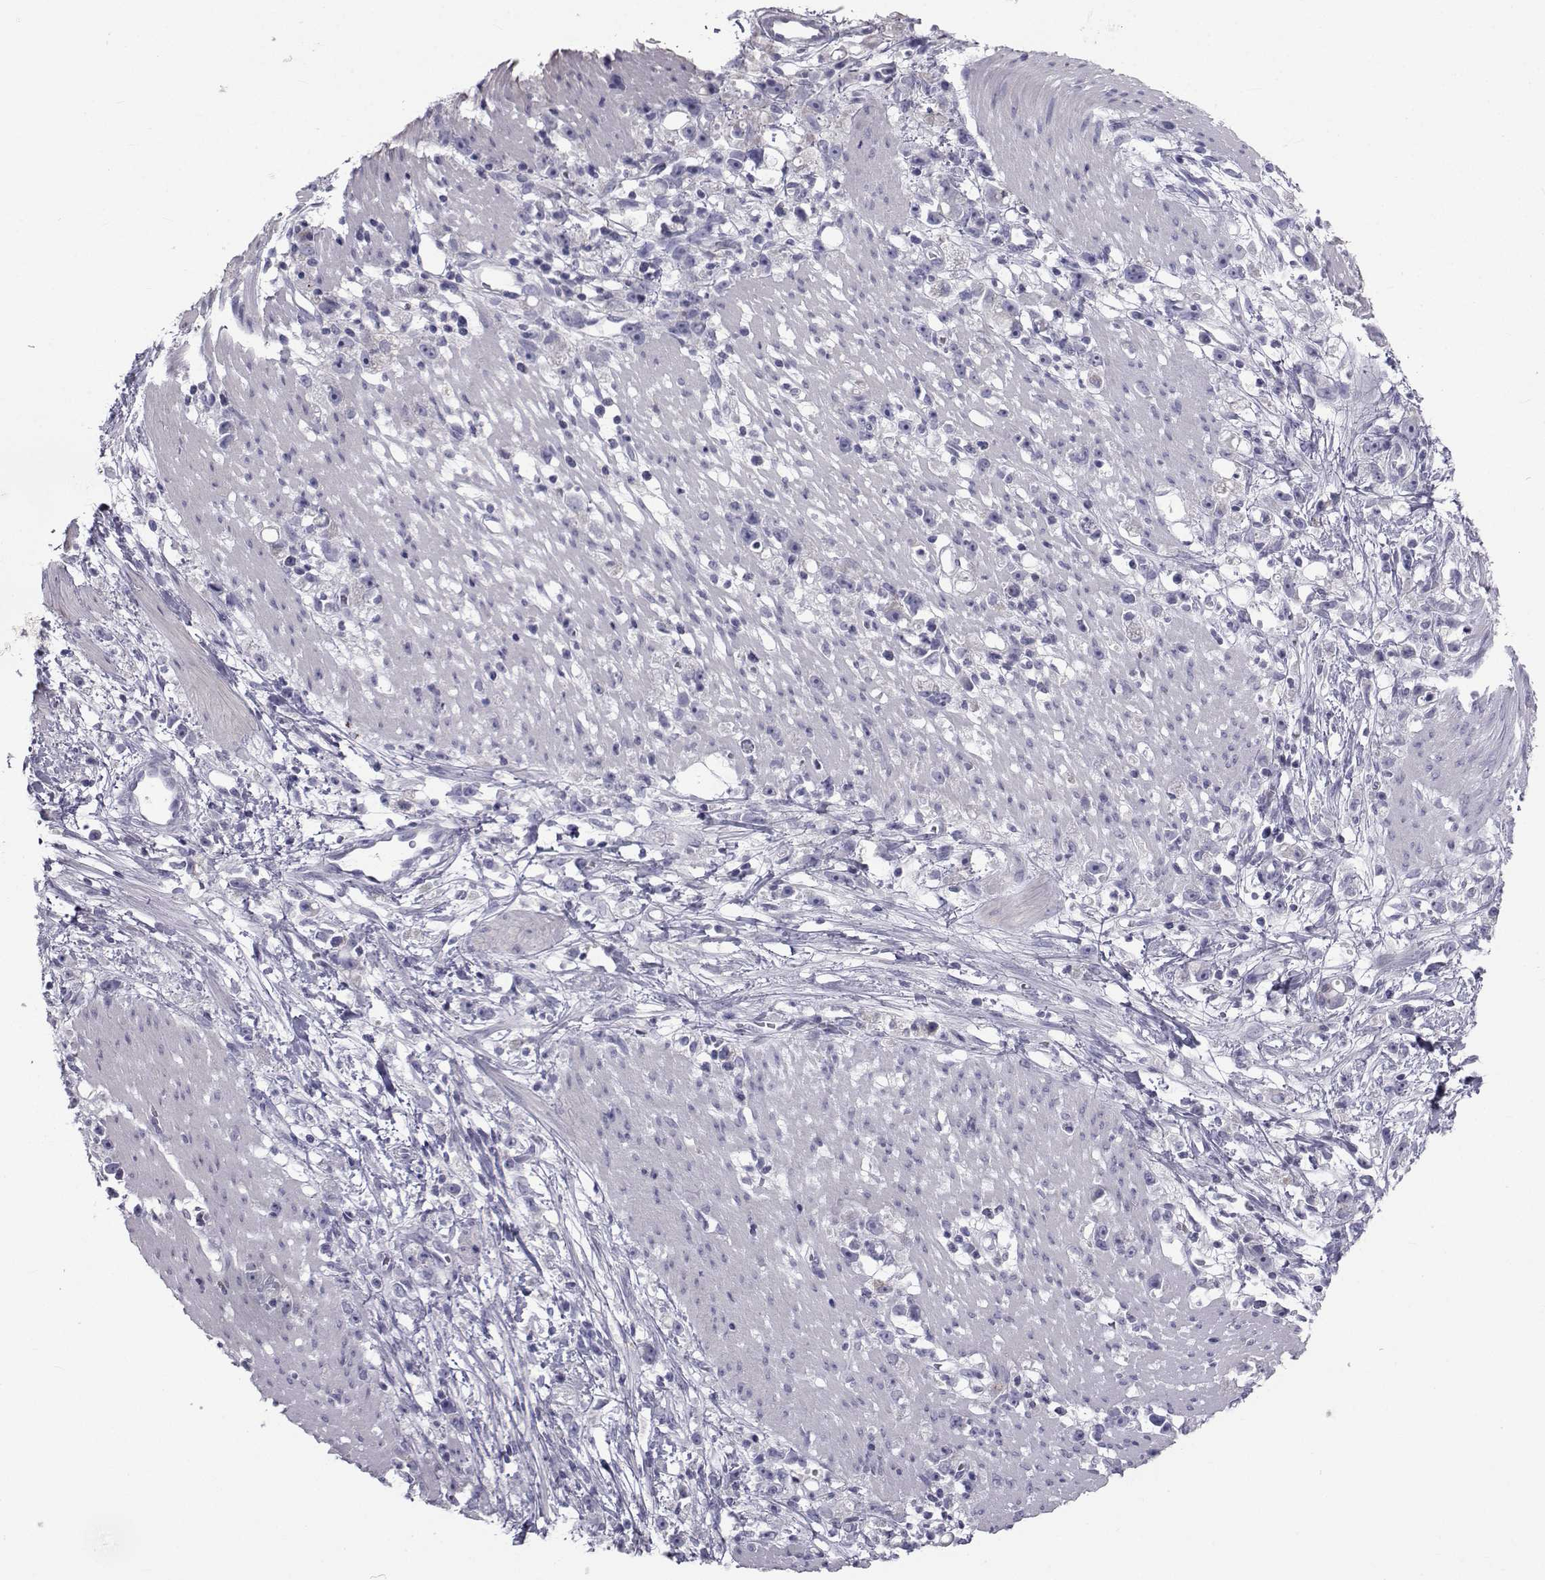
{"staining": {"intensity": "negative", "quantity": "none", "location": "none"}, "tissue": "stomach cancer", "cell_type": "Tumor cells", "image_type": "cancer", "snomed": [{"axis": "morphology", "description": "Adenocarcinoma, NOS"}, {"axis": "topography", "description": "Stomach"}], "caption": "This is an immunohistochemistry (IHC) histopathology image of stomach cancer (adenocarcinoma). There is no positivity in tumor cells.", "gene": "FDXR", "patient": {"sex": "female", "age": 59}}